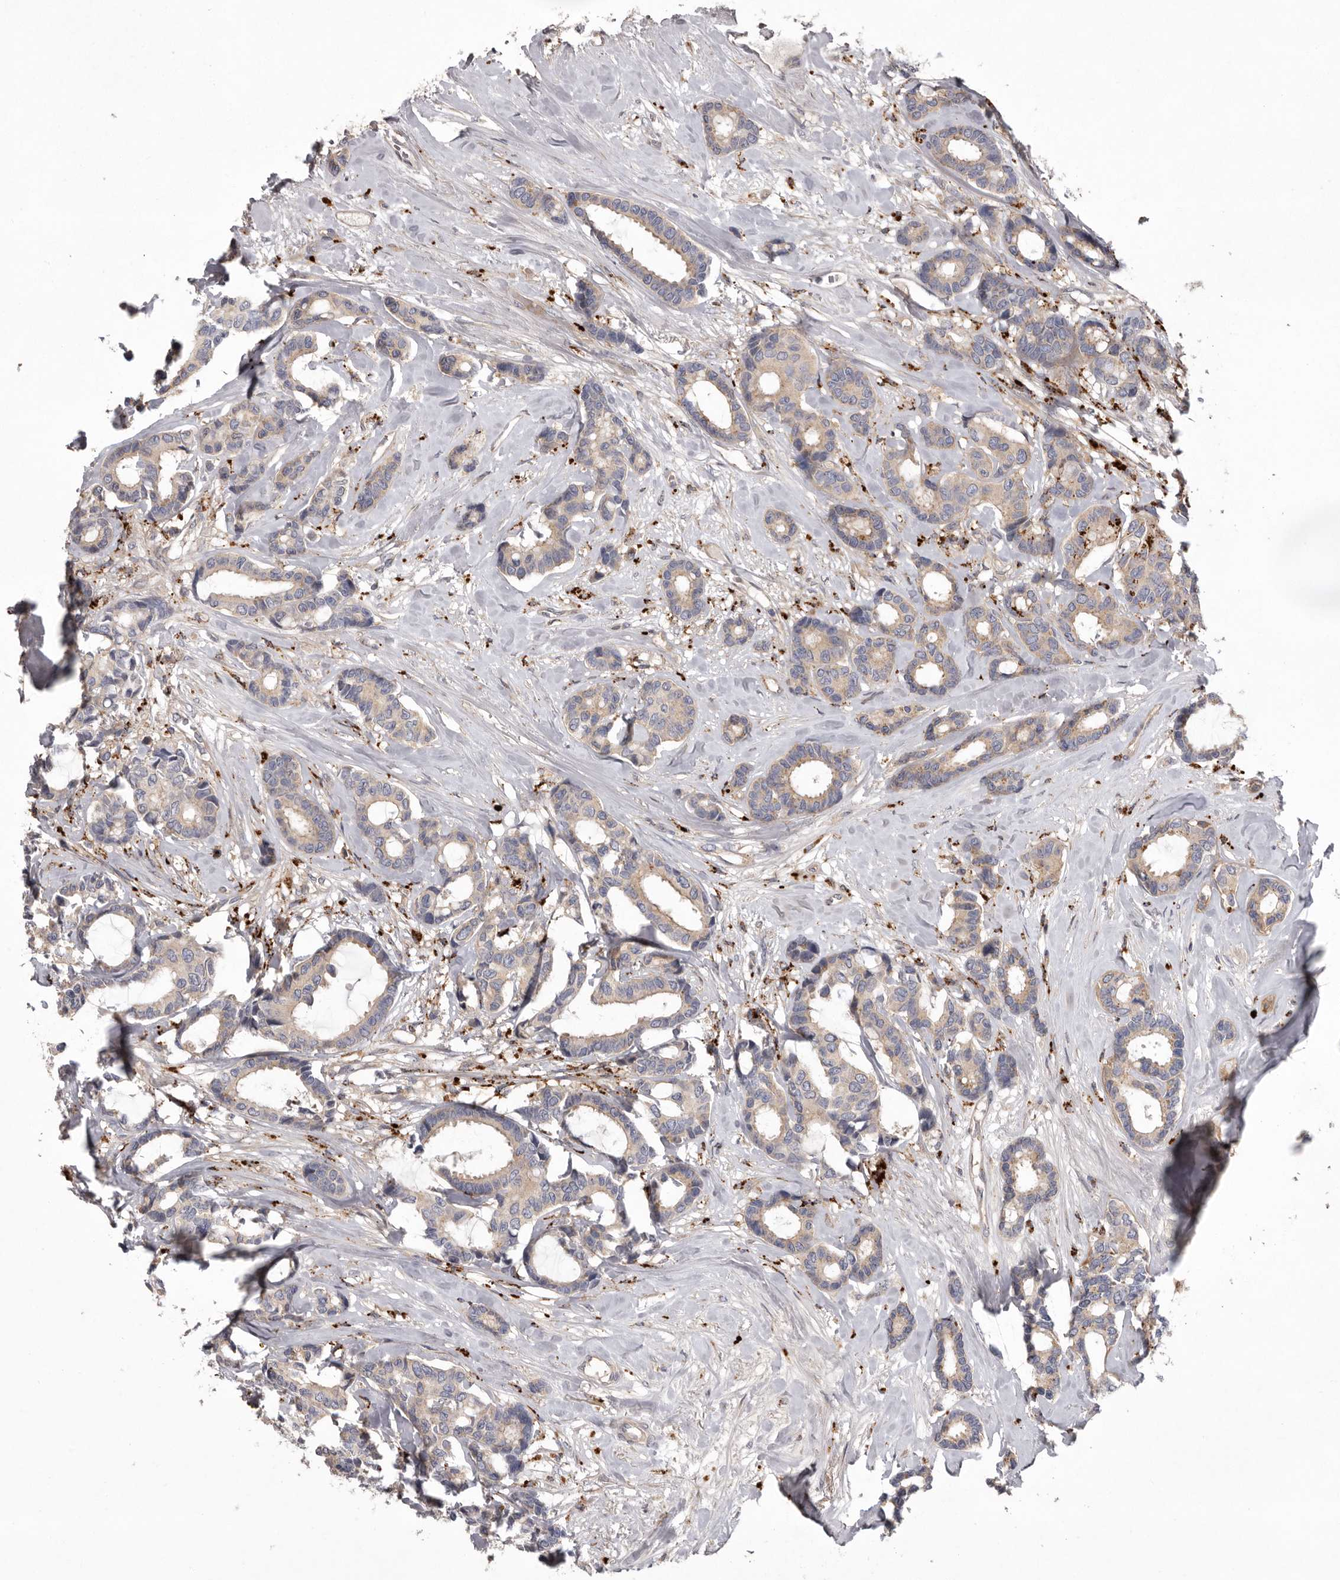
{"staining": {"intensity": "negative", "quantity": "none", "location": "none"}, "tissue": "breast cancer", "cell_type": "Tumor cells", "image_type": "cancer", "snomed": [{"axis": "morphology", "description": "Duct carcinoma"}, {"axis": "topography", "description": "Breast"}], "caption": "Intraductal carcinoma (breast) was stained to show a protein in brown. There is no significant staining in tumor cells.", "gene": "WDR47", "patient": {"sex": "female", "age": 87}}